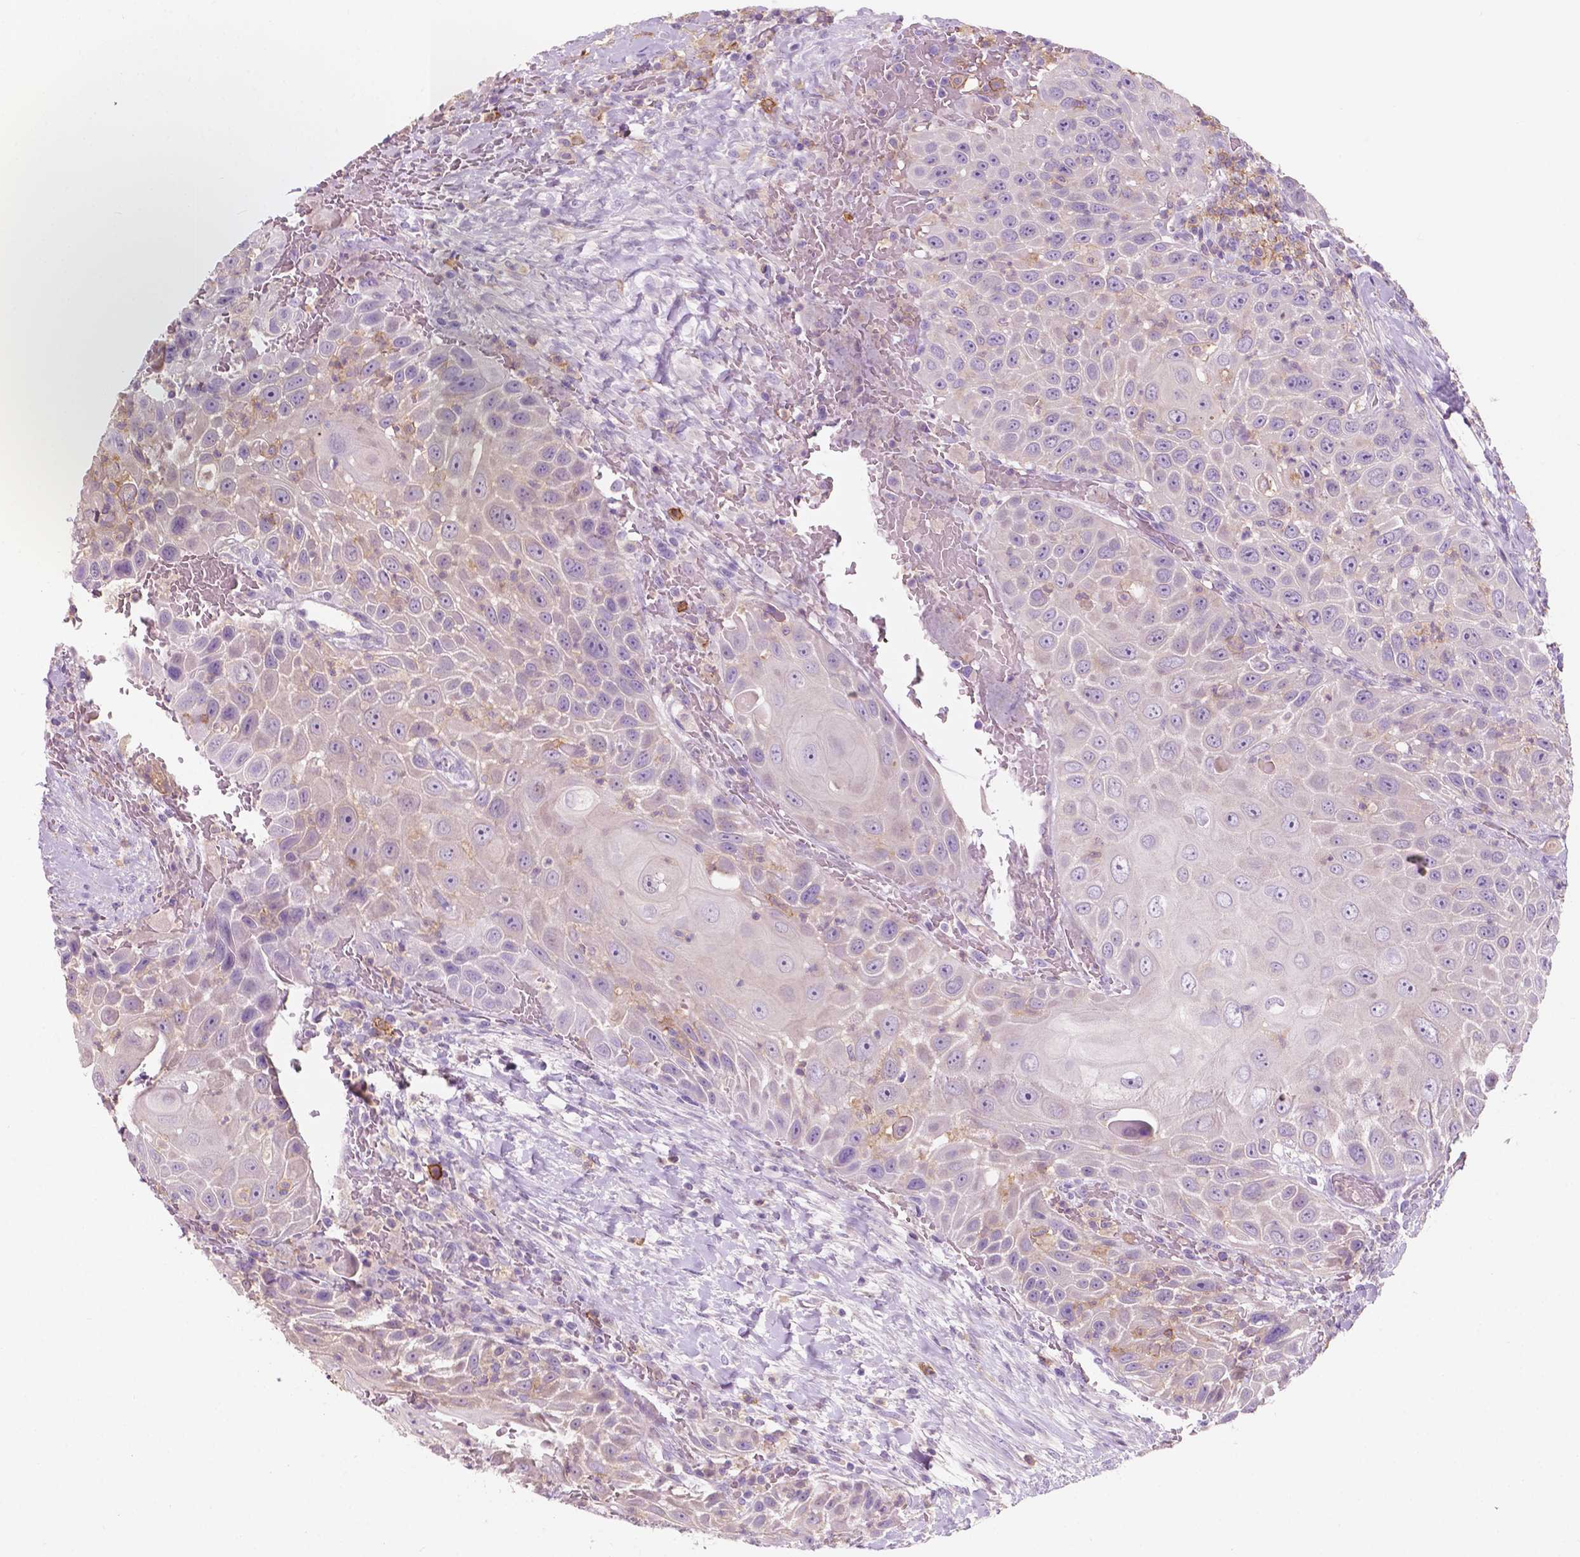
{"staining": {"intensity": "weak", "quantity": "<25%", "location": "cytoplasmic/membranous"}, "tissue": "head and neck cancer", "cell_type": "Tumor cells", "image_type": "cancer", "snomed": [{"axis": "morphology", "description": "Squamous cell carcinoma, NOS"}, {"axis": "topography", "description": "Head-Neck"}], "caption": "Tumor cells show no significant protein staining in squamous cell carcinoma (head and neck). (DAB IHC visualized using brightfield microscopy, high magnification).", "gene": "SEMA4A", "patient": {"sex": "male", "age": 69}}